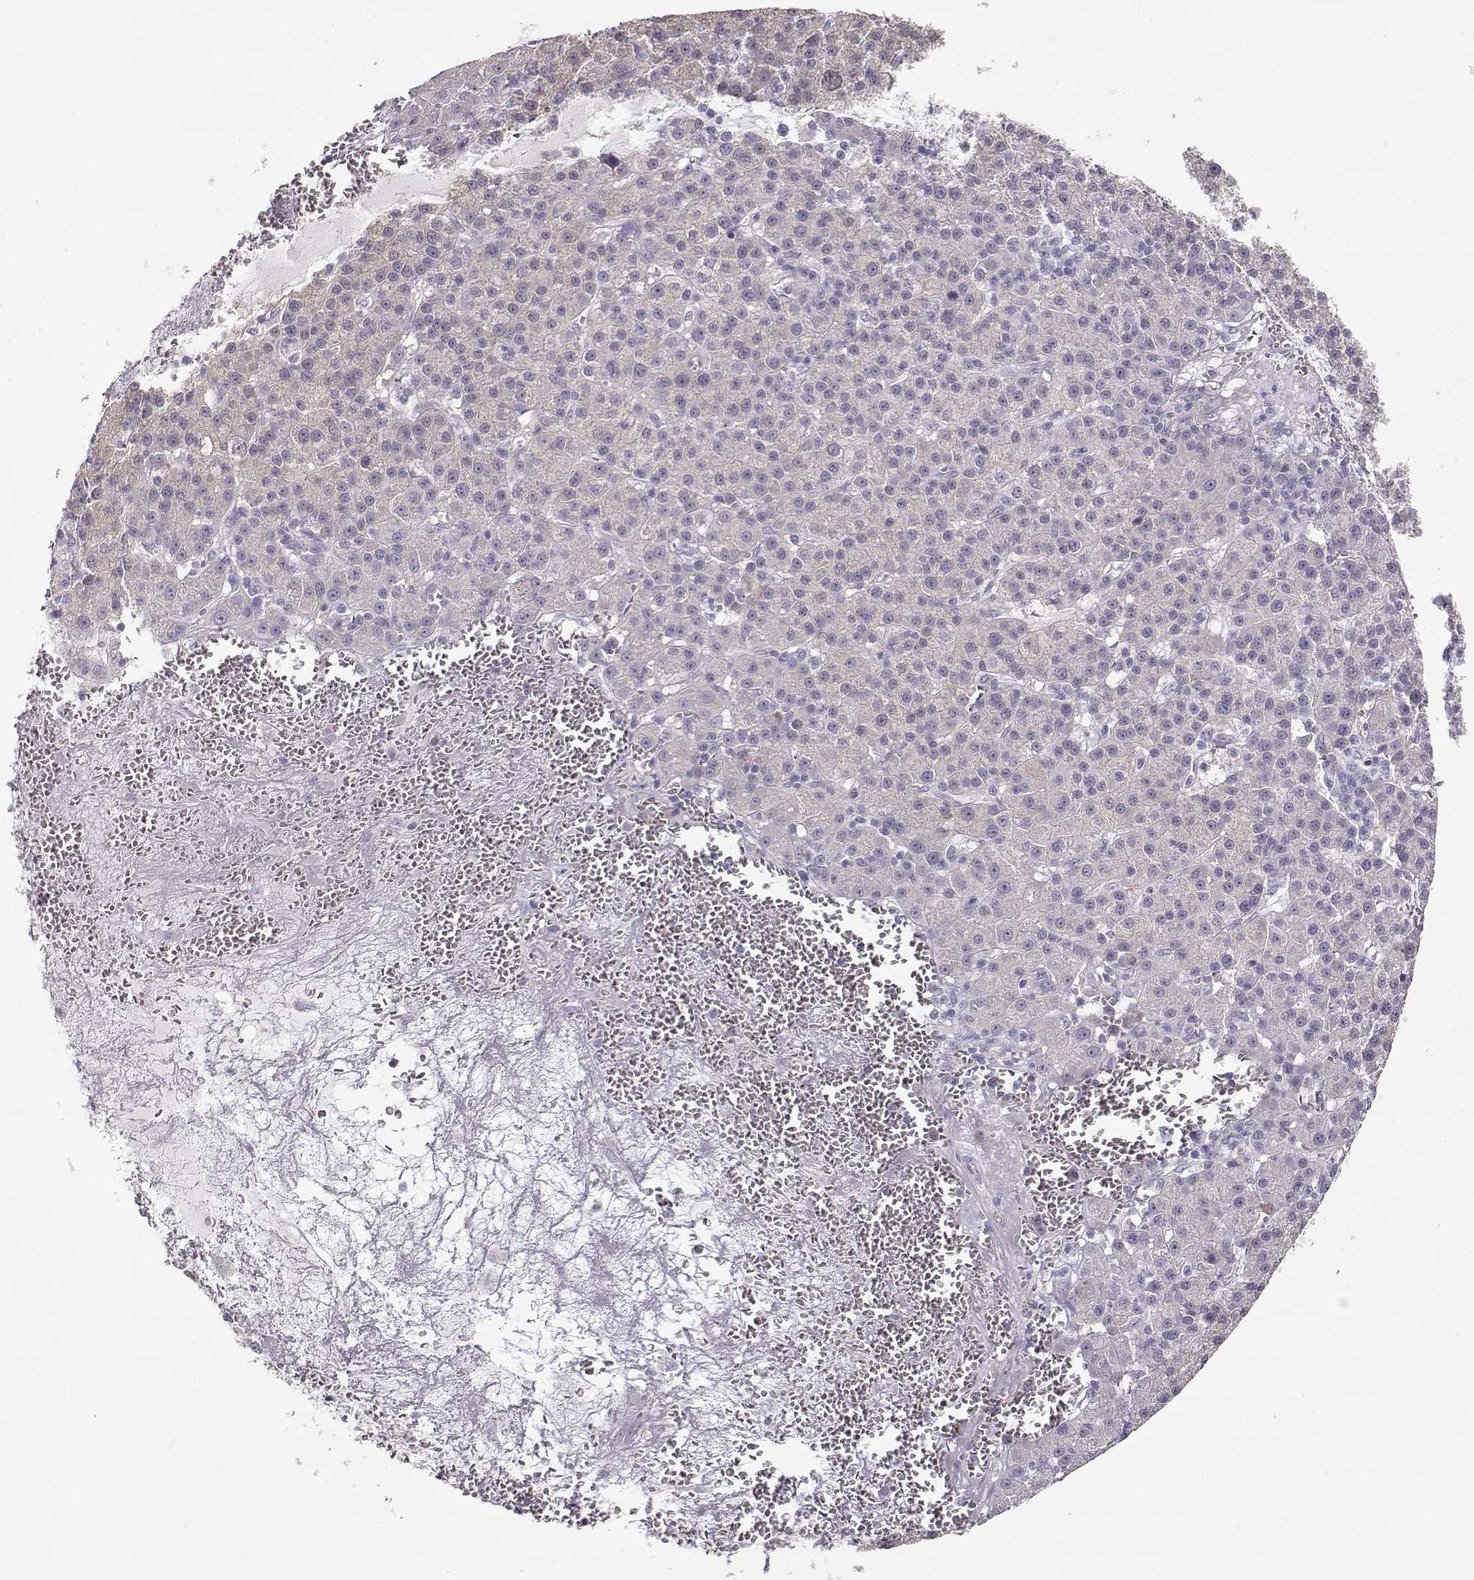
{"staining": {"intensity": "negative", "quantity": "none", "location": "none"}, "tissue": "liver cancer", "cell_type": "Tumor cells", "image_type": "cancer", "snomed": [{"axis": "morphology", "description": "Carcinoma, Hepatocellular, NOS"}, {"axis": "topography", "description": "Liver"}], "caption": "This is a micrograph of immunohistochemistry (IHC) staining of liver cancer (hepatocellular carcinoma), which shows no expression in tumor cells.", "gene": "GLIPR1L2", "patient": {"sex": "female", "age": 60}}